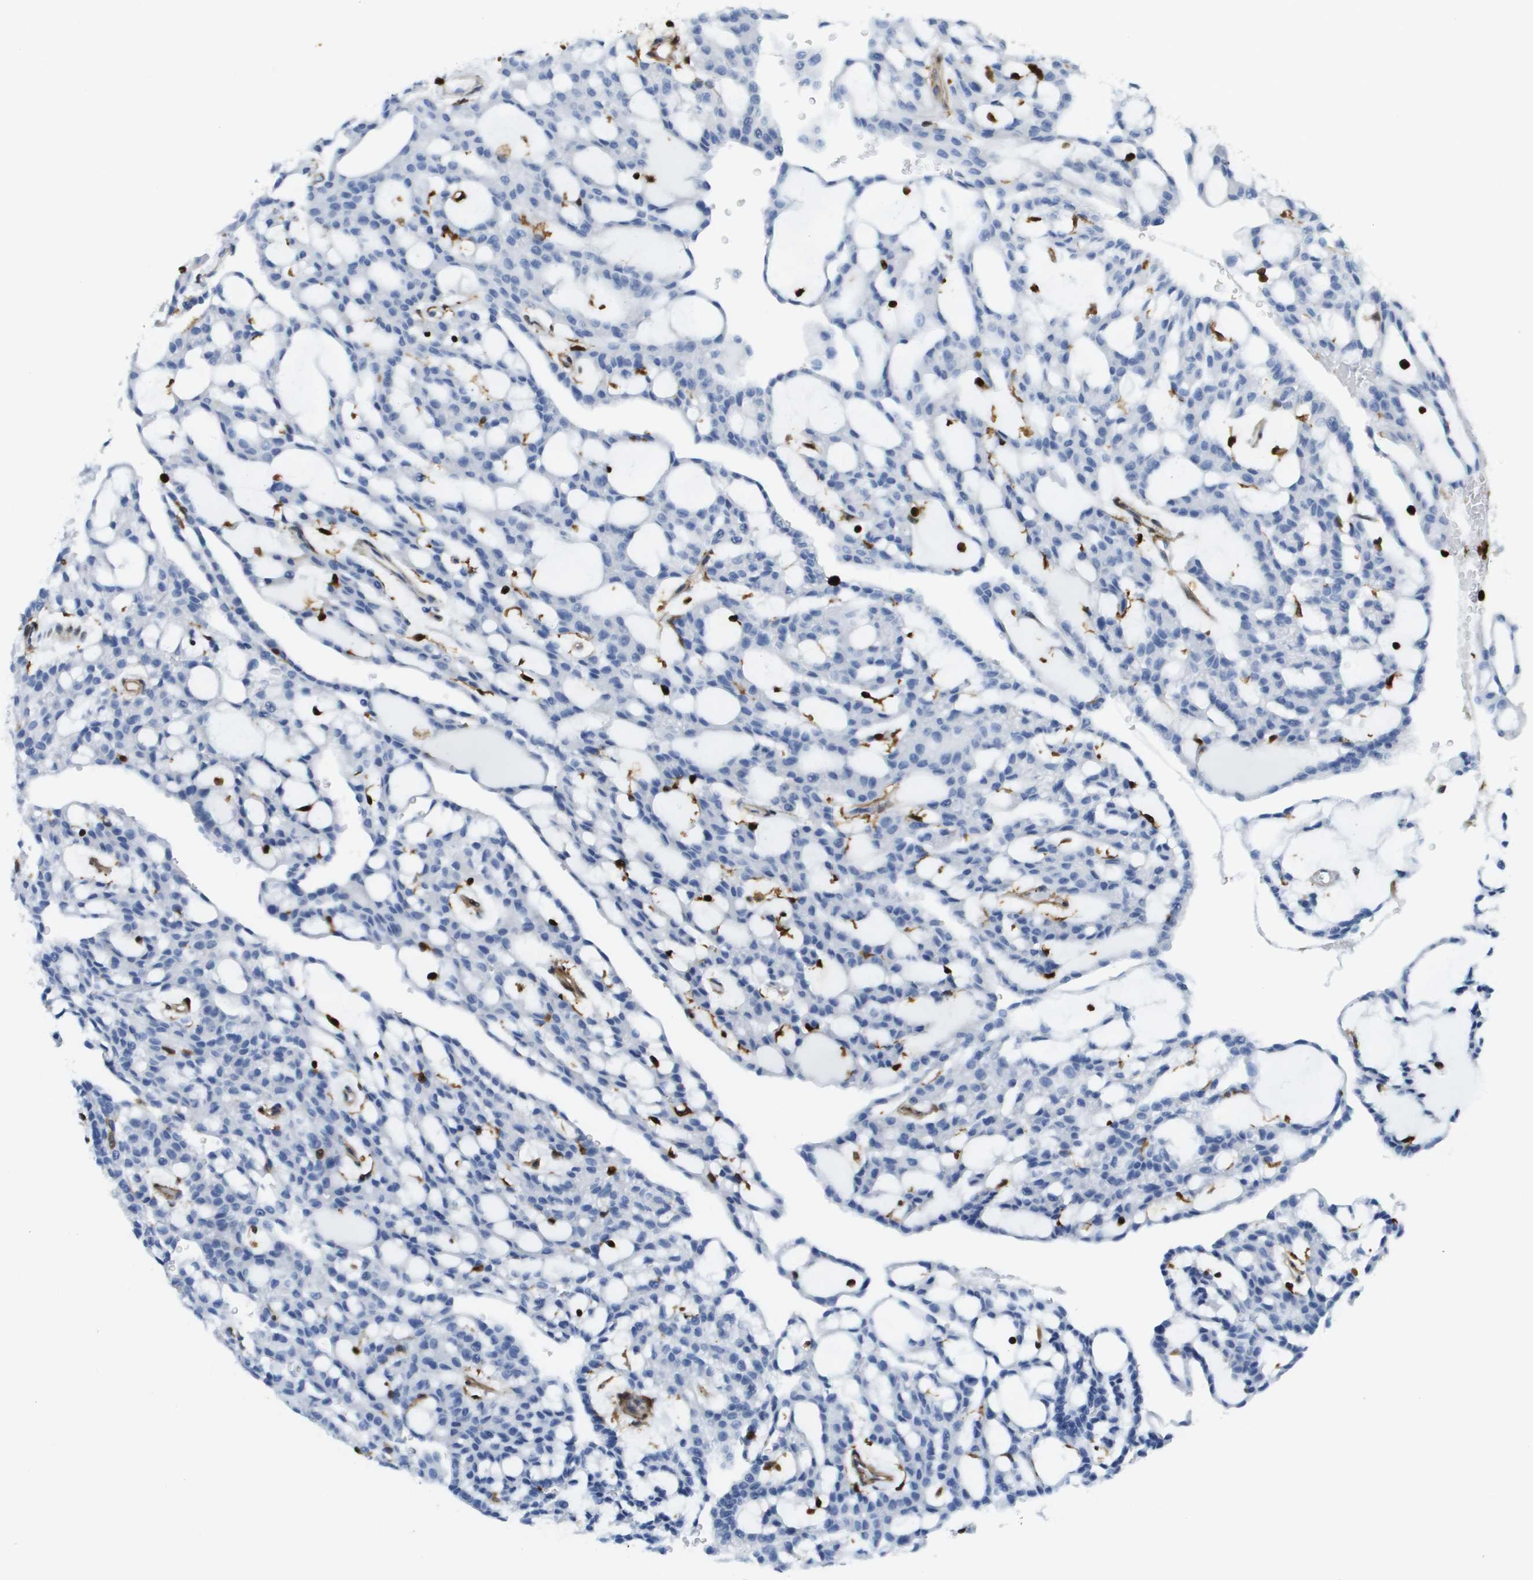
{"staining": {"intensity": "negative", "quantity": "none", "location": "none"}, "tissue": "renal cancer", "cell_type": "Tumor cells", "image_type": "cancer", "snomed": [{"axis": "morphology", "description": "Adenocarcinoma, NOS"}, {"axis": "topography", "description": "Kidney"}], "caption": "Renal cancer (adenocarcinoma) was stained to show a protein in brown. There is no significant staining in tumor cells.", "gene": "DOCK5", "patient": {"sex": "male", "age": 63}}